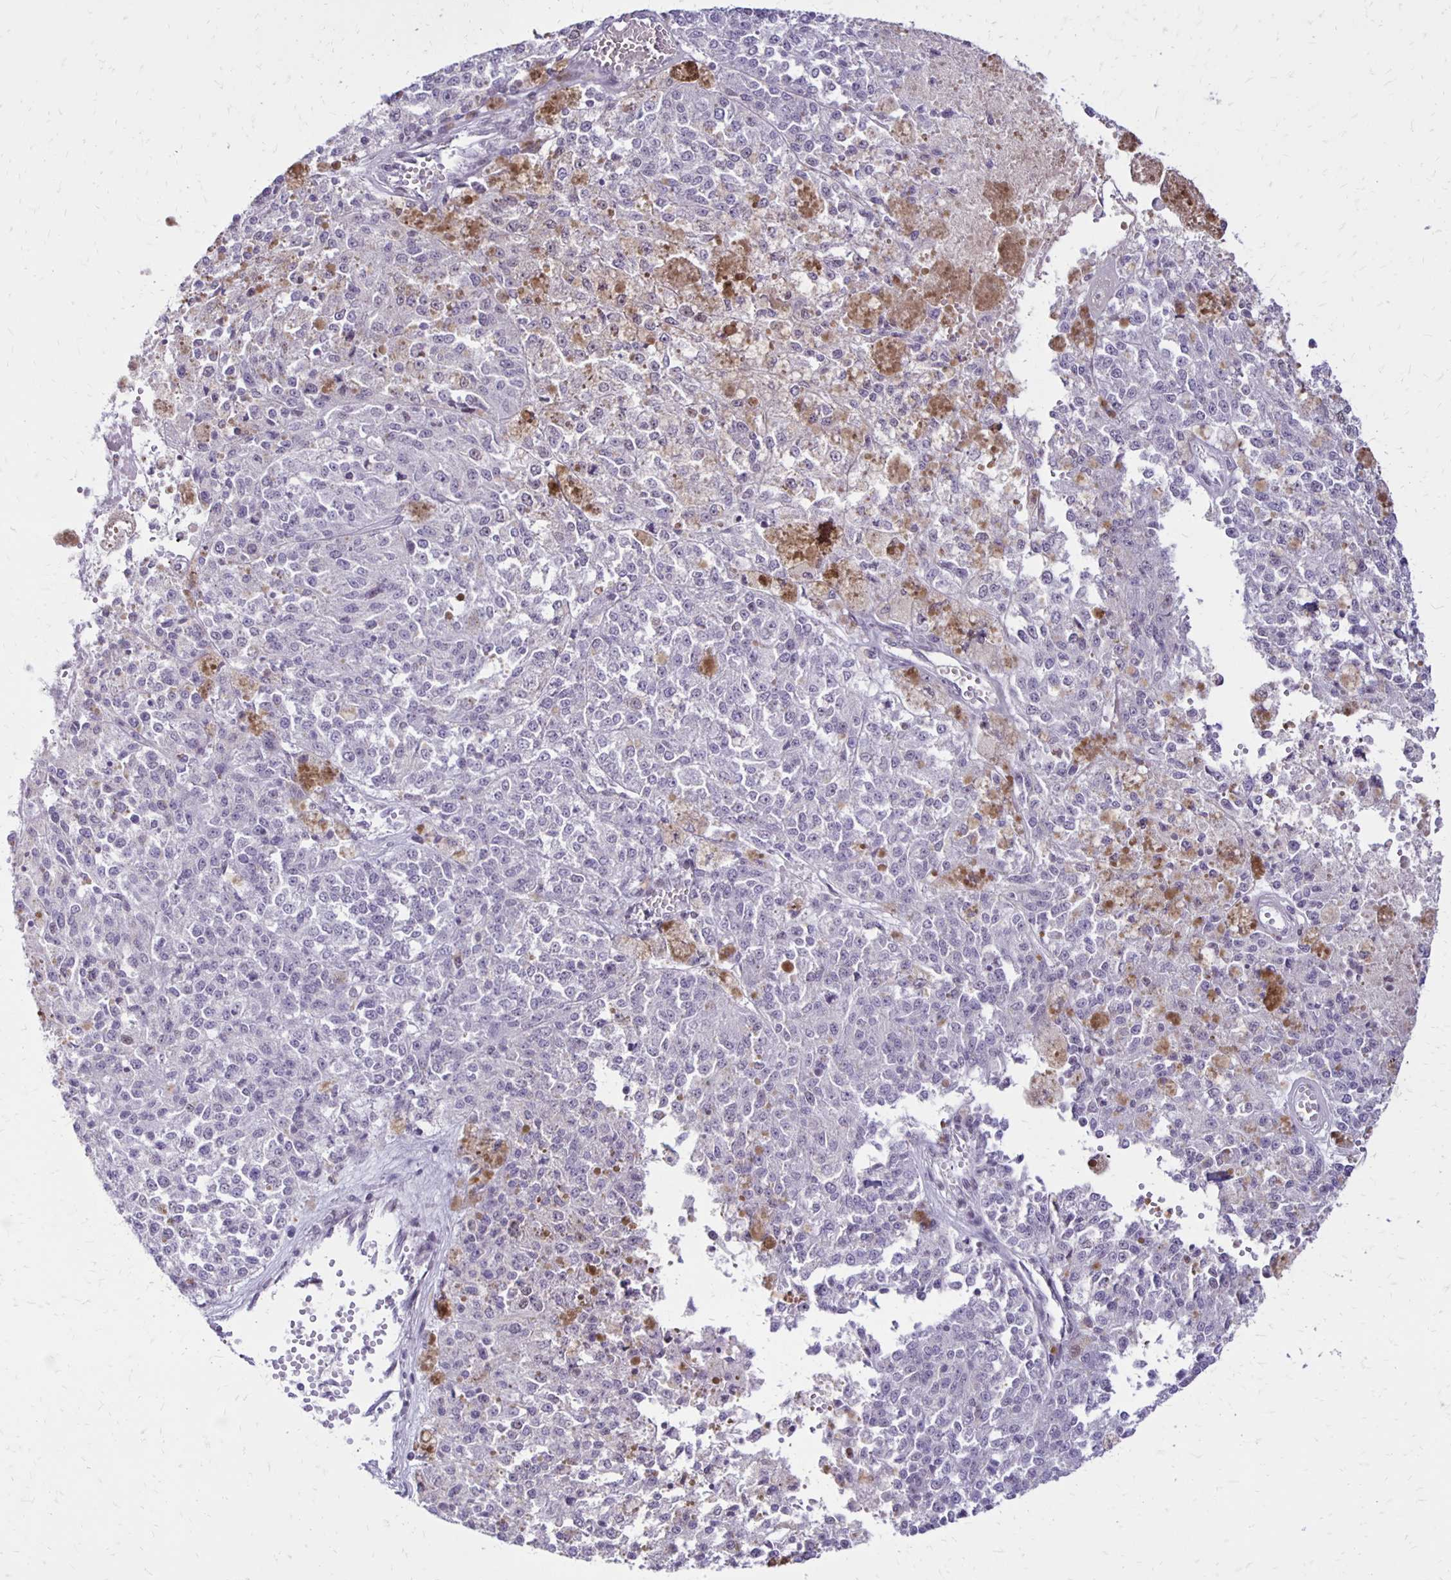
{"staining": {"intensity": "negative", "quantity": "none", "location": "none"}, "tissue": "melanoma", "cell_type": "Tumor cells", "image_type": "cancer", "snomed": [{"axis": "morphology", "description": "Malignant melanoma, Metastatic site"}, {"axis": "topography", "description": "Lymph node"}], "caption": "A micrograph of human melanoma is negative for staining in tumor cells. Brightfield microscopy of IHC stained with DAB (3,3'-diaminobenzidine) (brown) and hematoxylin (blue), captured at high magnification.", "gene": "DDB2", "patient": {"sex": "female", "age": 64}}